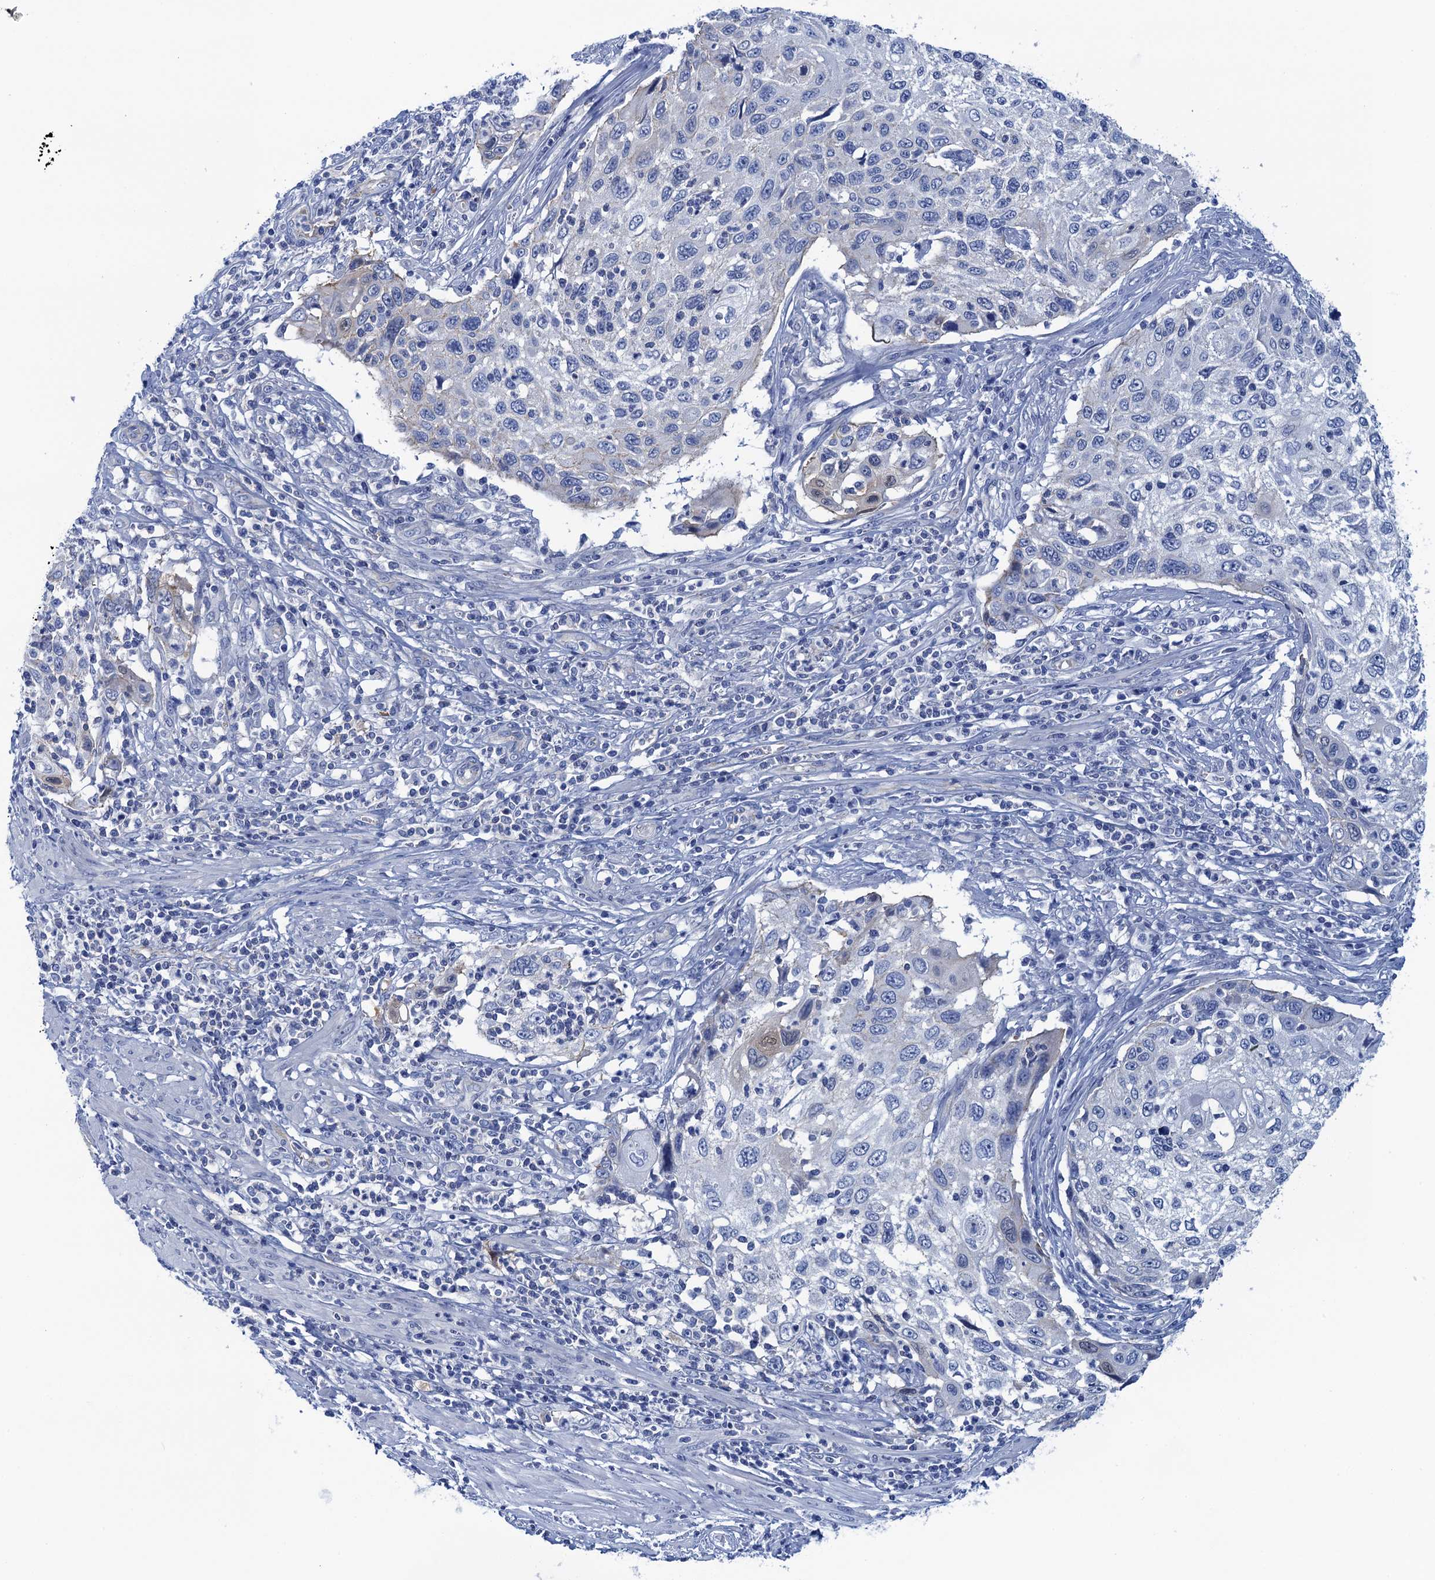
{"staining": {"intensity": "negative", "quantity": "none", "location": "none"}, "tissue": "cervical cancer", "cell_type": "Tumor cells", "image_type": "cancer", "snomed": [{"axis": "morphology", "description": "Squamous cell carcinoma, NOS"}, {"axis": "topography", "description": "Cervix"}], "caption": "This photomicrograph is of cervical cancer (squamous cell carcinoma) stained with immunohistochemistry to label a protein in brown with the nuclei are counter-stained blue. There is no positivity in tumor cells. (IHC, brightfield microscopy, high magnification).", "gene": "CALML5", "patient": {"sex": "female", "age": 70}}